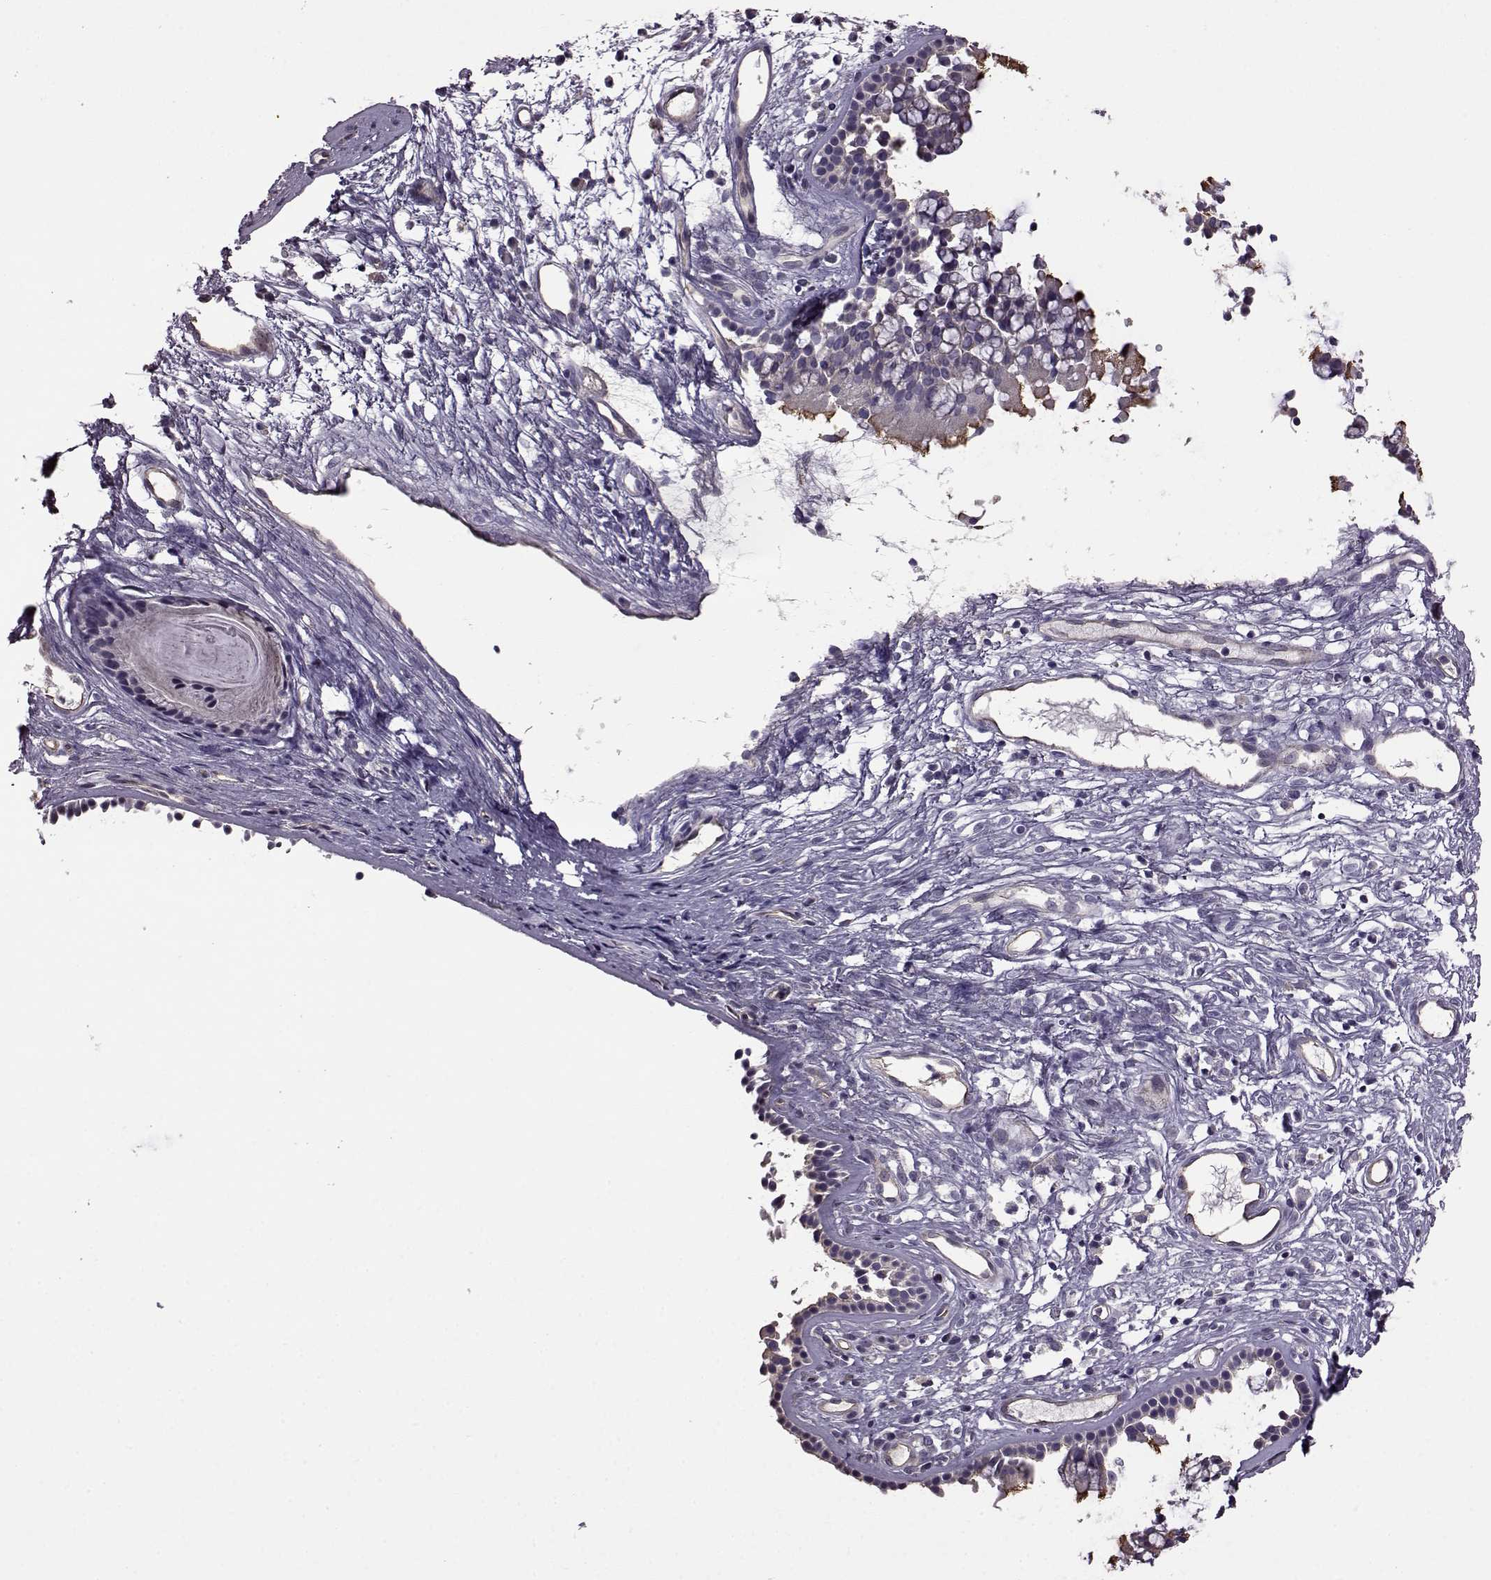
{"staining": {"intensity": "moderate", "quantity": "<25%", "location": "cytoplasmic/membranous"}, "tissue": "nasopharynx", "cell_type": "Respiratory epithelial cells", "image_type": "normal", "snomed": [{"axis": "morphology", "description": "Normal tissue, NOS"}, {"axis": "topography", "description": "Nasopharynx"}], "caption": "Nasopharynx stained with DAB immunohistochemistry exhibits low levels of moderate cytoplasmic/membranous positivity in approximately <25% of respiratory epithelial cells. The staining was performed using DAB (3,3'-diaminobenzidine) to visualize the protein expression in brown, while the nuclei were stained in blue with hematoxylin (Magnification: 20x).", "gene": "EDDM3B", "patient": {"sex": "male", "age": 77}}